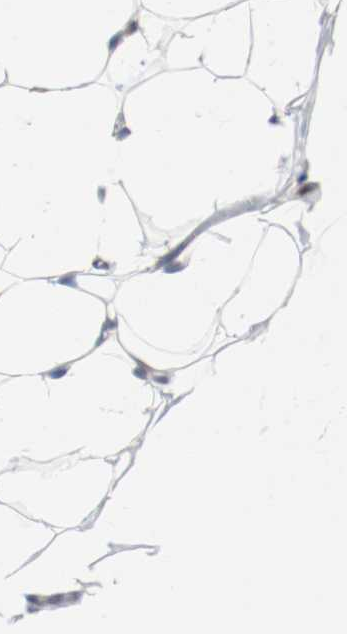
{"staining": {"intensity": "negative", "quantity": "none", "location": "none"}, "tissue": "adipose tissue", "cell_type": "Adipocytes", "image_type": "normal", "snomed": [{"axis": "morphology", "description": "Normal tissue, NOS"}, {"axis": "topography", "description": "Soft tissue"}], "caption": "Immunohistochemistry image of normal human adipose tissue stained for a protein (brown), which demonstrates no expression in adipocytes.", "gene": "ASH1L", "patient": {"sex": "male", "age": 26}}